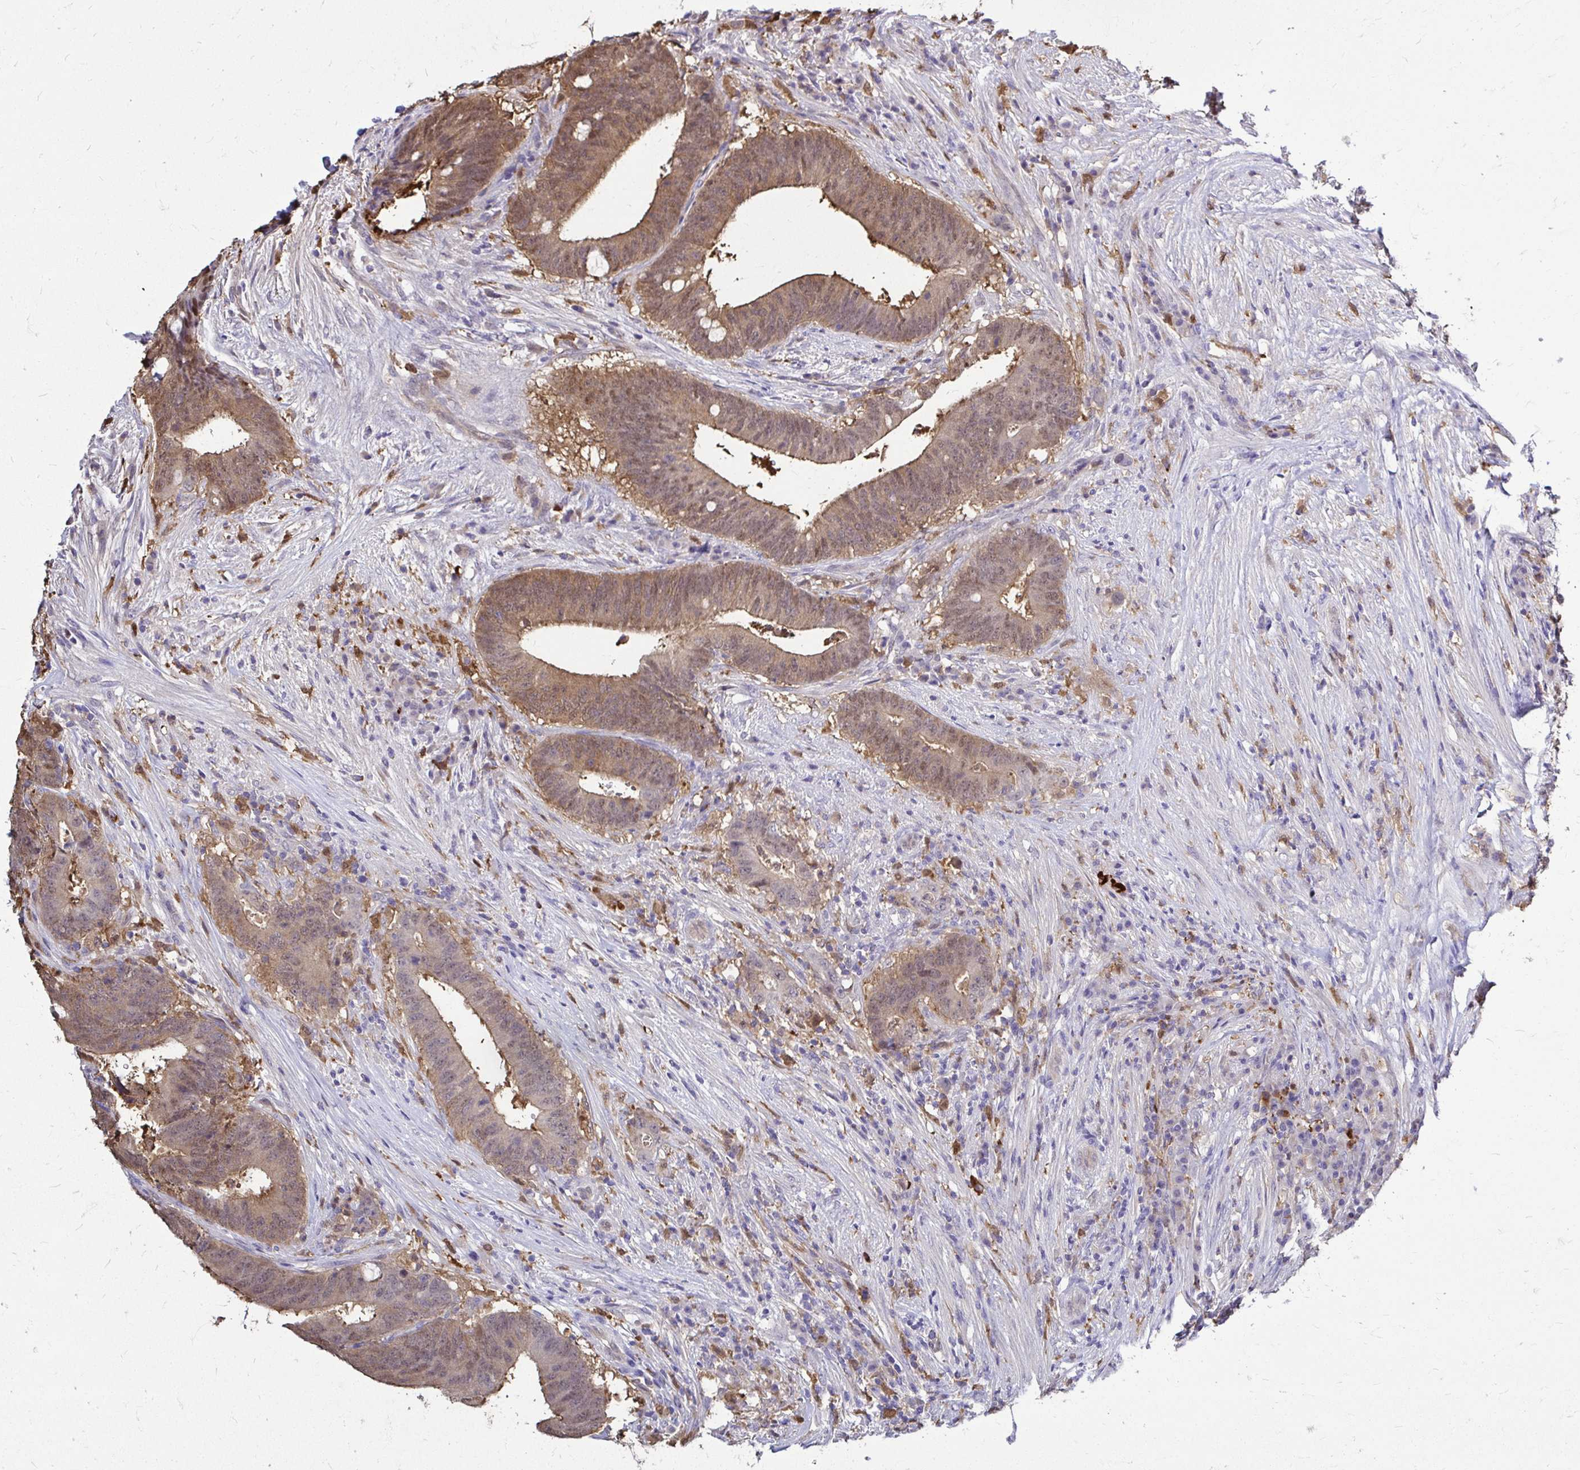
{"staining": {"intensity": "moderate", "quantity": ">75%", "location": "cytoplasmic/membranous,nuclear"}, "tissue": "colorectal cancer", "cell_type": "Tumor cells", "image_type": "cancer", "snomed": [{"axis": "morphology", "description": "Adenocarcinoma, NOS"}, {"axis": "topography", "description": "Colon"}], "caption": "IHC photomicrograph of human colorectal cancer (adenocarcinoma) stained for a protein (brown), which displays medium levels of moderate cytoplasmic/membranous and nuclear positivity in about >75% of tumor cells.", "gene": "IDH1", "patient": {"sex": "female", "age": 43}}